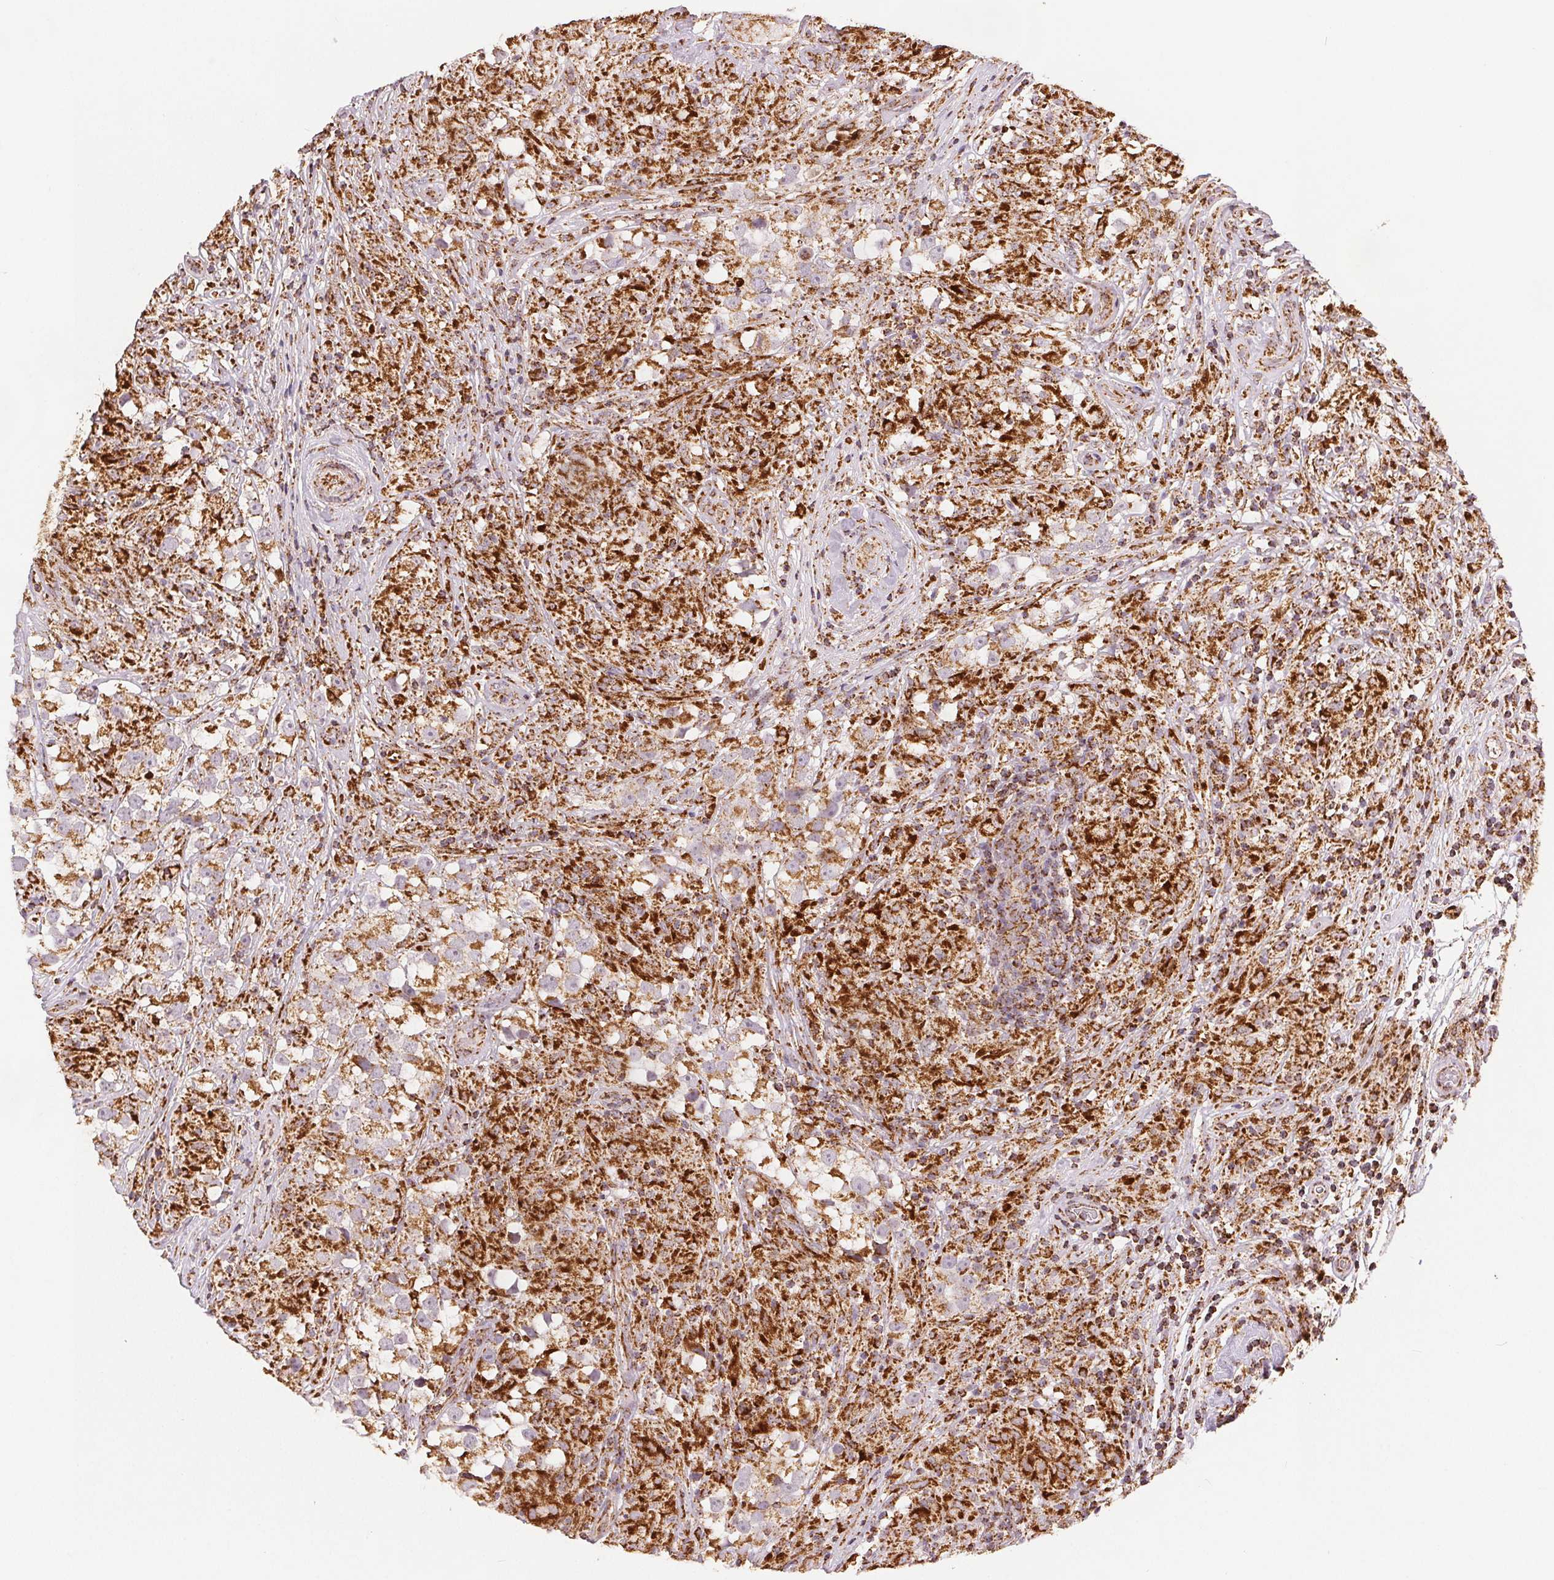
{"staining": {"intensity": "moderate", "quantity": ">75%", "location": "cytoplasmic/membranous"}, "tissue": "testis cancer", "cell_type": "Tumor cells", "image_type": "cancer", "snomed": [{"axis": "morphology", "description": "Seminoma, NOS"}, {"axis": "topography", "description": "Testis"}], "caption": "A brown stain highlights moderate cytoplasmic/membranous positivity of a protein in human seminoma (testis) tumor cells.", "gene": "SDHB", "patient": {"sex": "male", "age": 46}}